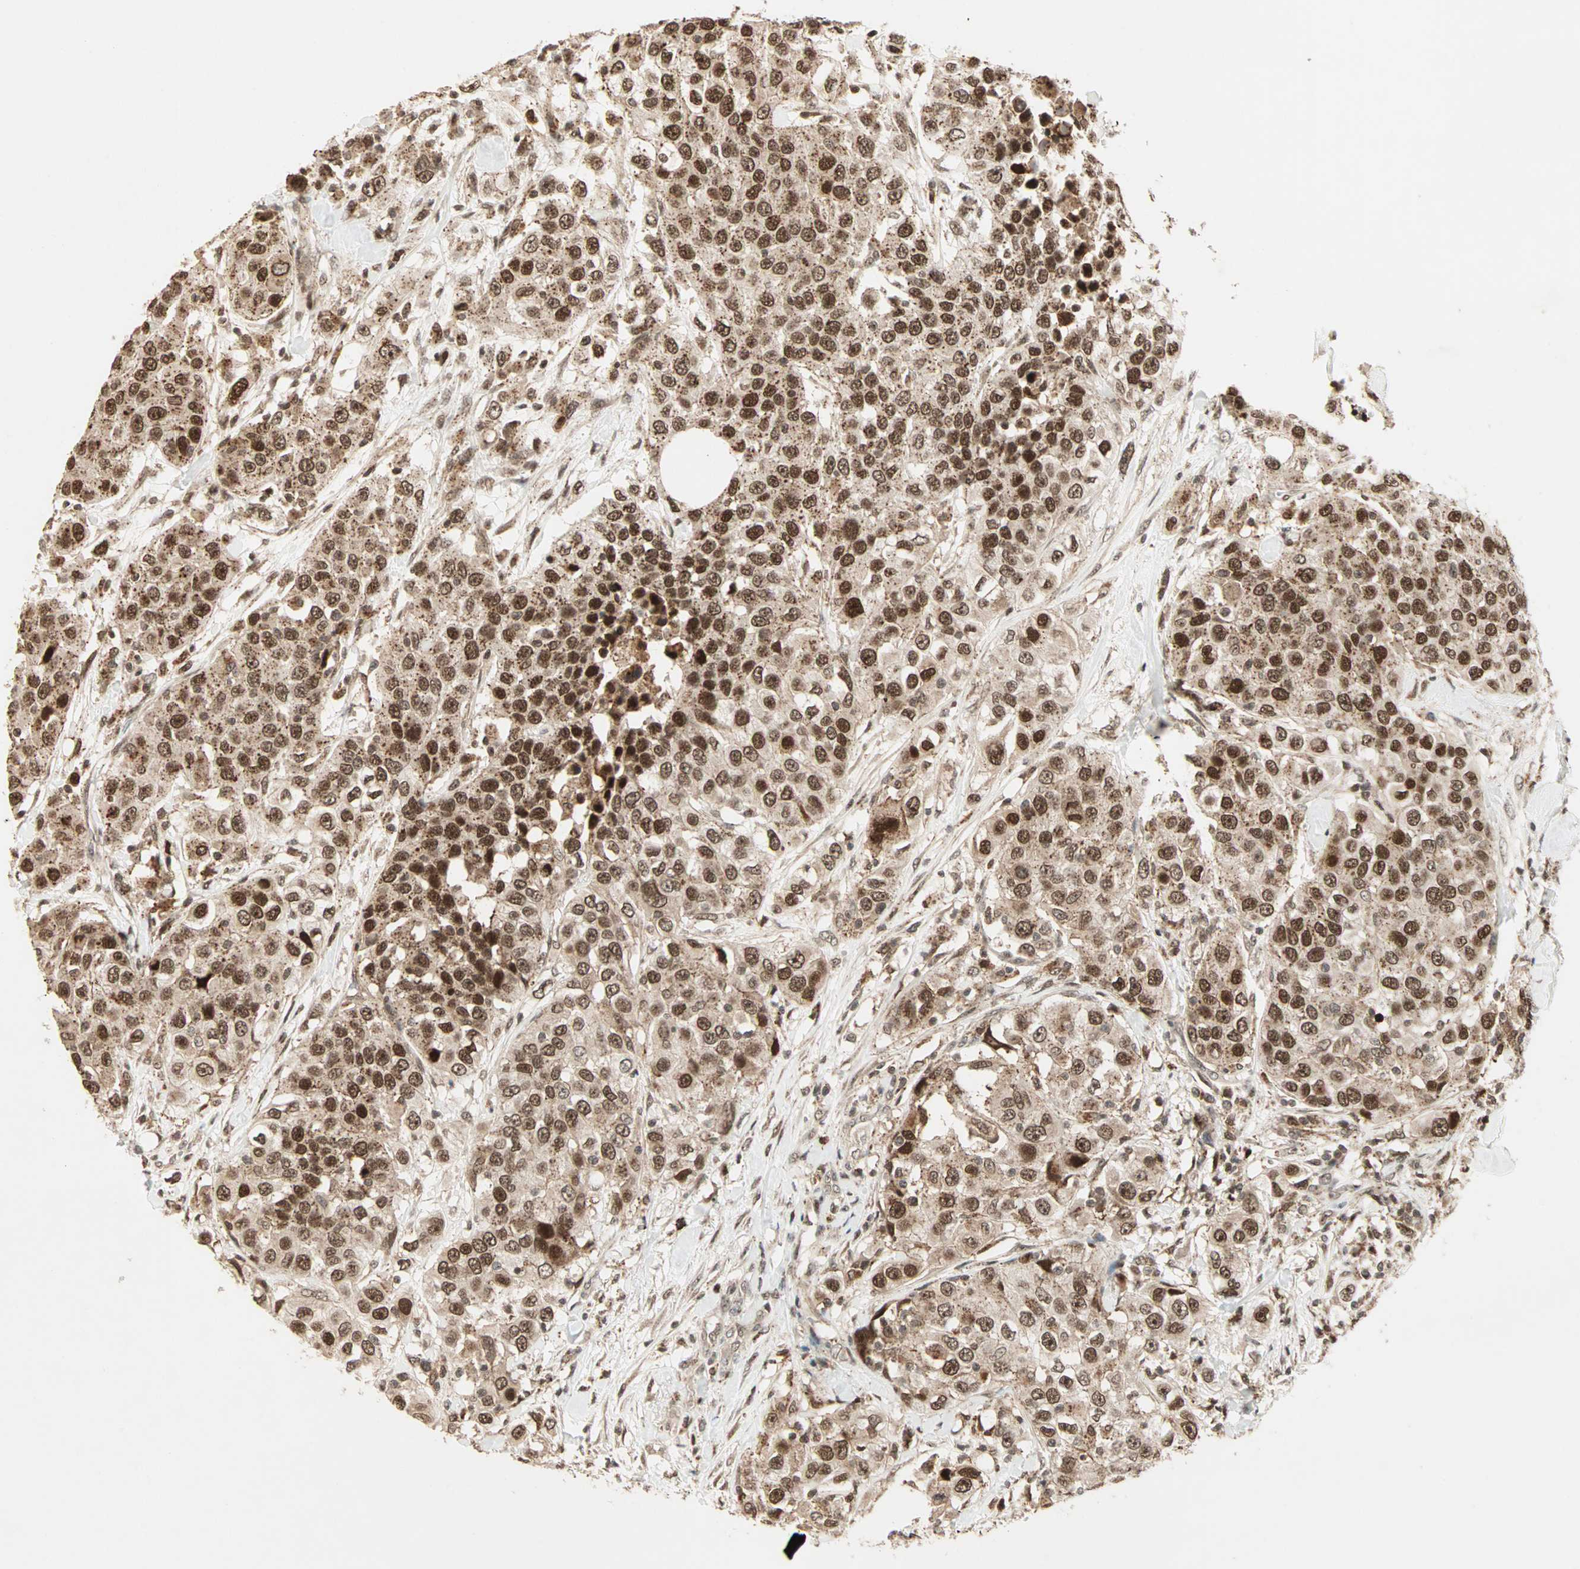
{"staining": {"intensity": "strong", "quantity": ">75%", "location": "cytoplasmic/membranous,nuclear"}, "tissue": "urothelial cancer", "cell_type": "Tumor cells", "image_type": "cancer", "snomed": [{"axis": "morphology", "description": "Urothelial carcinoma, High grade"}, {"axis": "topography", "description": "Urinary bladder"}], "caption": "Protein staining of high-grade urothelial carcinoma tissue reveals strong cytoplasmic/membranous and nuclear positivity in approximately >75% of tumor cells. (DAB = brown stain, brightfield microscopy at high magnification).", "gene": "ZBED9", "patient": {"sex": "female", "age": 80}}